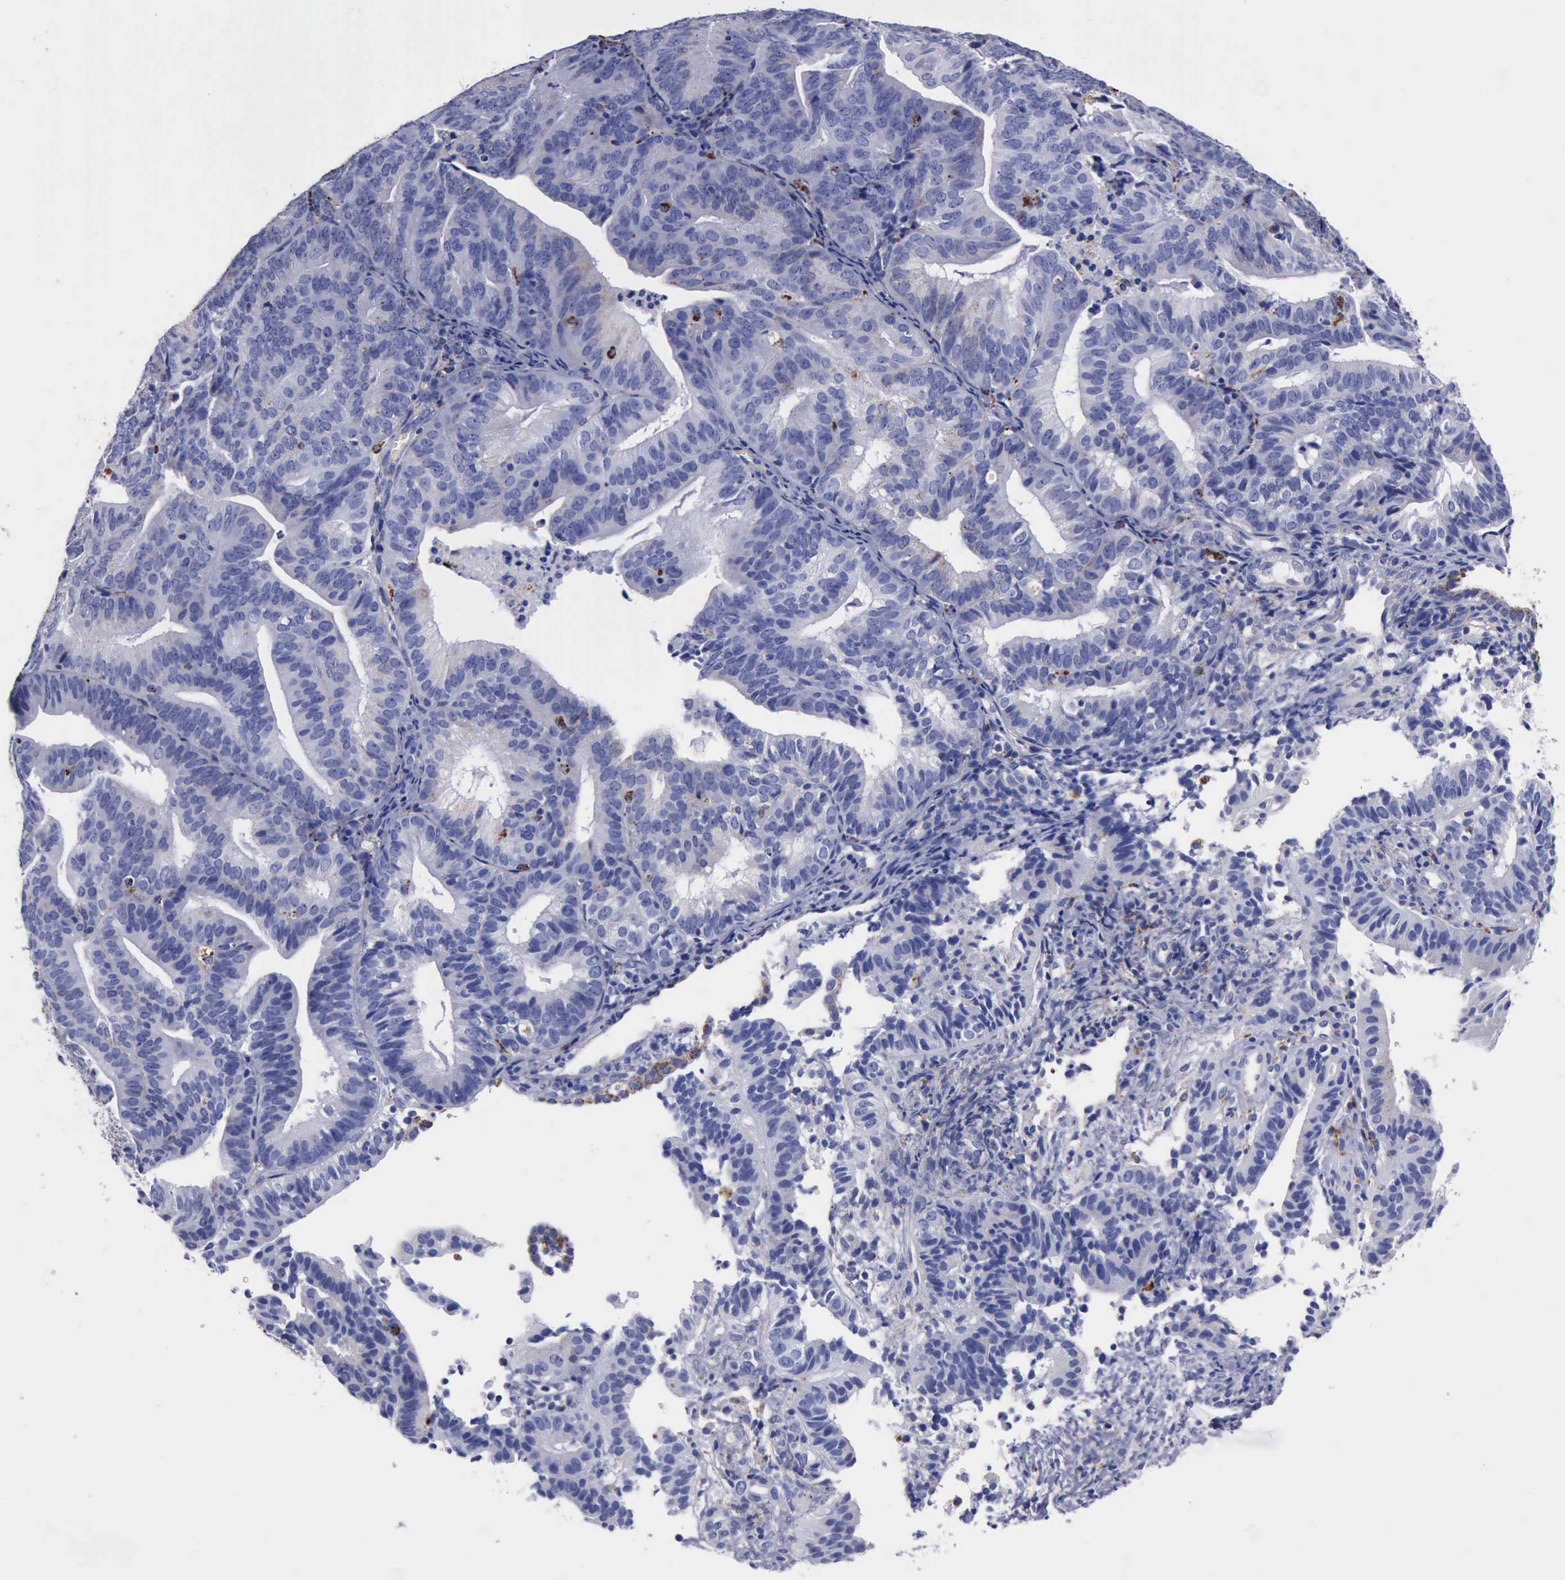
{"staining": {"intensity": "moderate", "quantity": "<25%", "location": "cytoplasmic/membranous"}, "tissue": "cervical cancer", "cell_type": "Tumor cells", "image_type": "cancer", "snomed": [{"axis": "morphology", "description": "Adenocarcinoma, NOS"}, {"axis": "topography", "description": "Cervix"}], "caption": "Protein staining by immunohistochemistry (IHC) exhibits moderate cytoplasmic/membranous expression in approximately <25% of tumor cells in cervical adenocarcinoma. (brown staining indicates protein expression, while blue staining denotes nuclei).", "gene": "CTSD", "patient": {"sex": "female", "age": 60}}